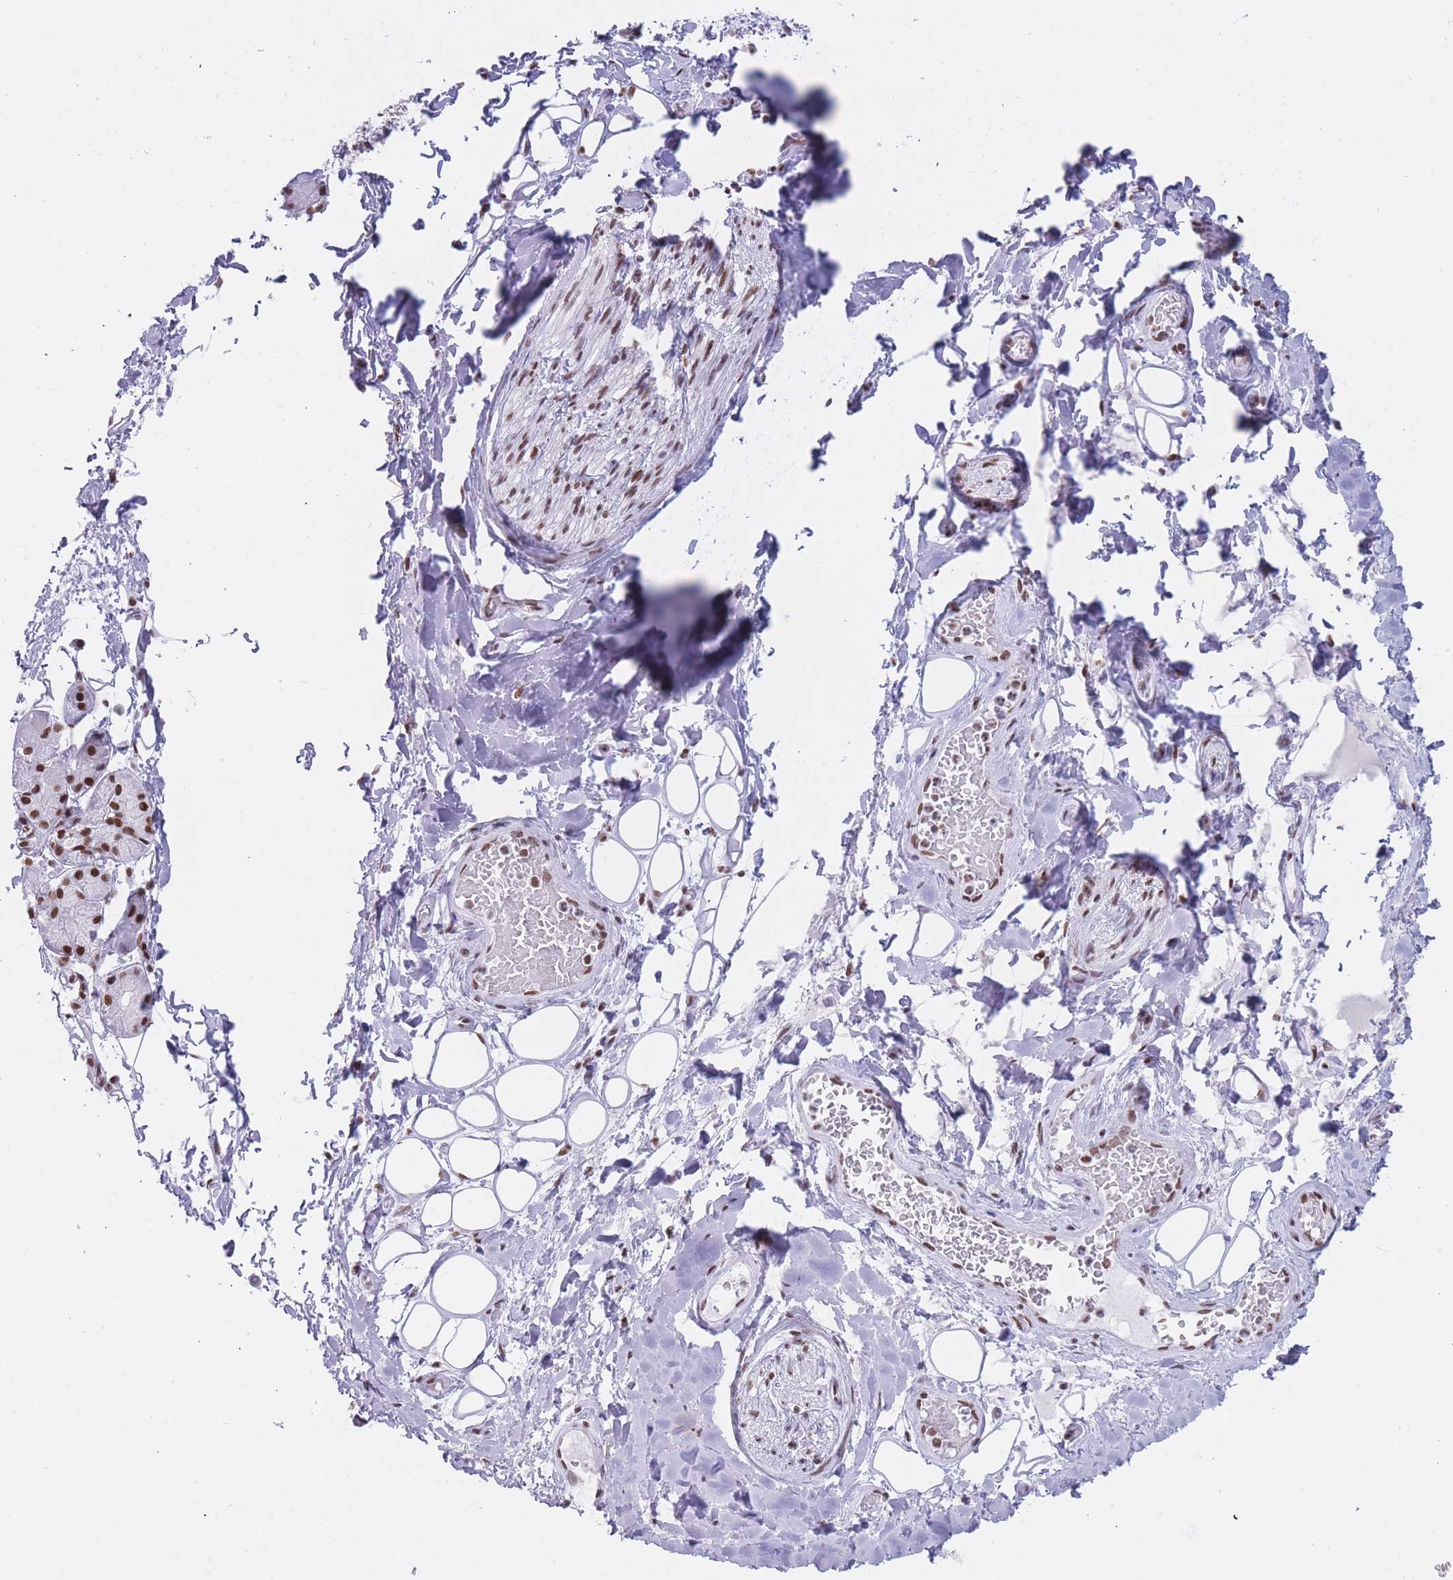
{"staining": {"intensity": "strong", "quantity": ">75%", "location": "nuclear"}, "tissue": "salivary gland", "cell_type": "Glandular cells", "image_type": "normal", "snomed": [{"axis": "morphology", "description": "Squamous cell carcinoma, NOS"}, {"axis": "topography", "description": "Skin"}, {"axis": "topography", "description": "Head-Neck"}], "caption": "Benign salivary gland was stained to show a protein in brown. There is high levels of strong nuclear expression in about >75% of glandular cells.", "gene": "HNRNPUL1", "patient": {"sex": "male", "age": 80}}